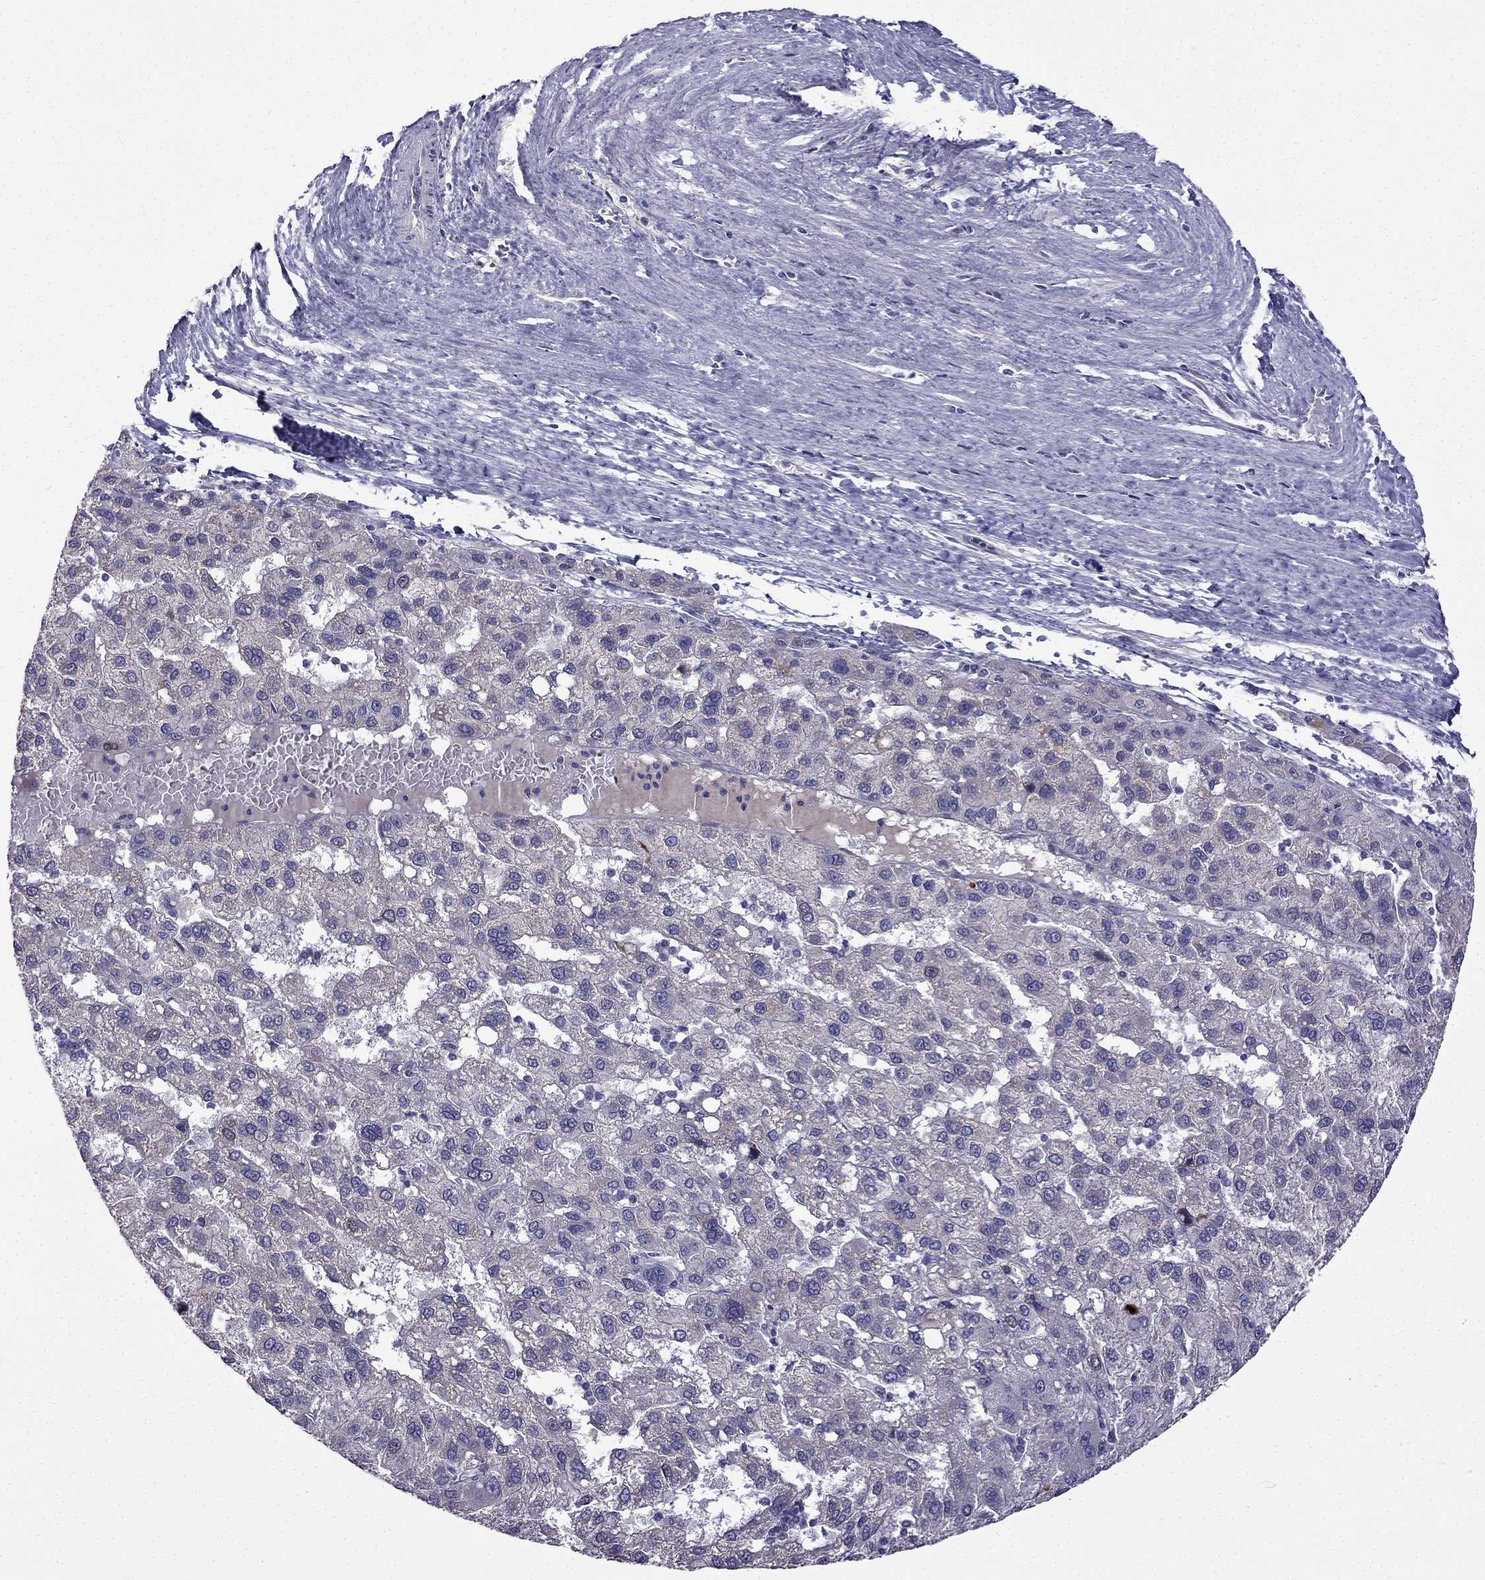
{"staining": {"intensity": "negative", "quantity": "none", "location": "none"}, "tissue": "liver cancer", "cell_type": "Tumor cells", "image_type": "cancer", "snomed": [{"axis": "morphology", "description": "Carcinoma, Hepatocellular, NOS"}, {"axis": "topography", "description": "Liver"}], "caption": "Tumor cells show no significant protein expression in hepatocellular carcinoma (liver).", "gene": "UHRF1", "patient": {"sex": "female", "age": 82}}